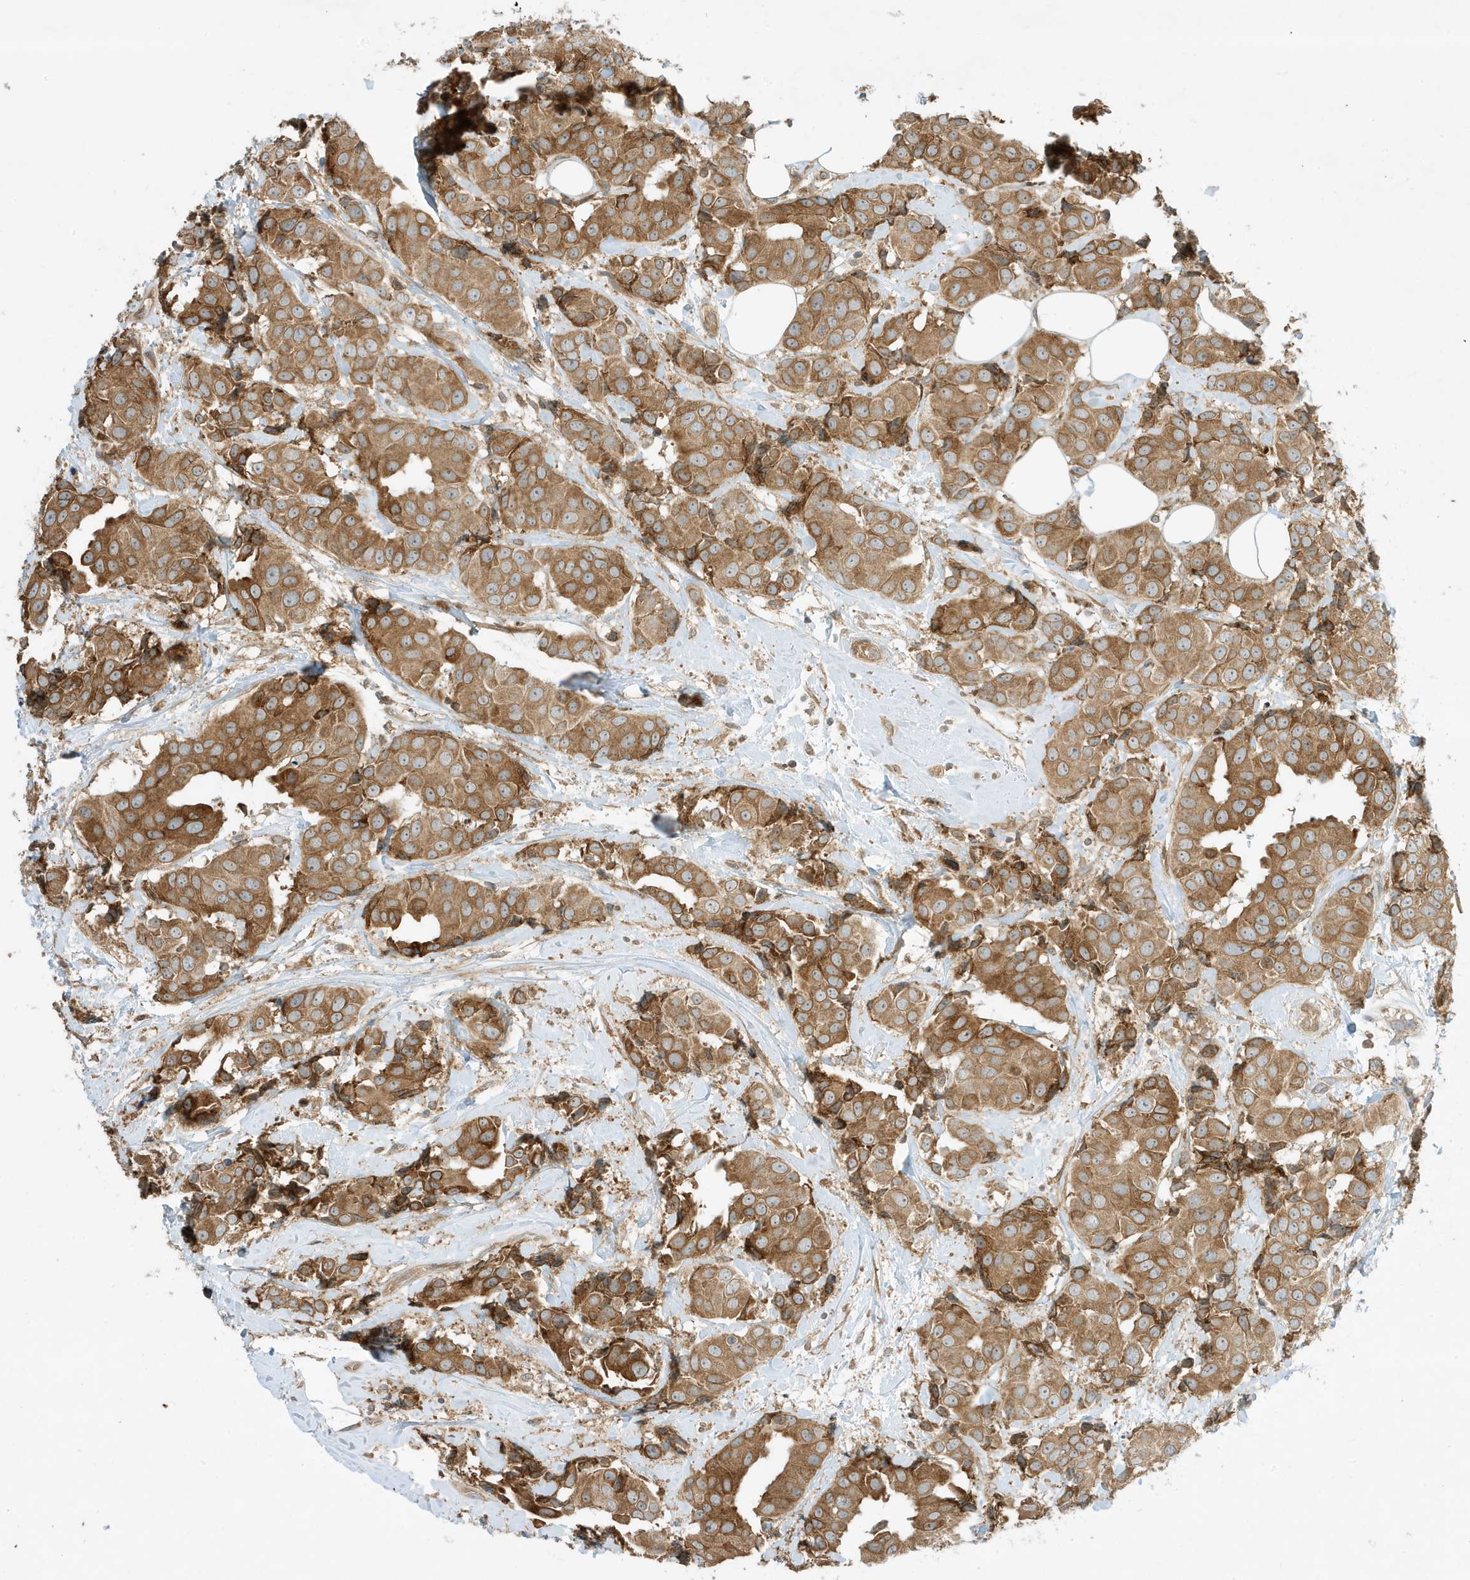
{"staining": {"intensity": "moderate", "quantity": ">75%", "location": "cytoplasmic/membranous"}, "tissue": "breast cancer", "cell_type": "Tumor cells", "image_type": "cancer", "snomed": [{"axis": "morphology", "description": "Normal tissue, NOS"}, {"axis": "morphology", "description": "Duct carcinoma"}, {"axis": "topography", "description": "Breast"}], "caption": "Breast intraductal carcinoma stained with a protein marker exhibits moderate staining in tumor cells.", "gene": "SCARF2", "patient": {"sex": "female", "age": 39}}